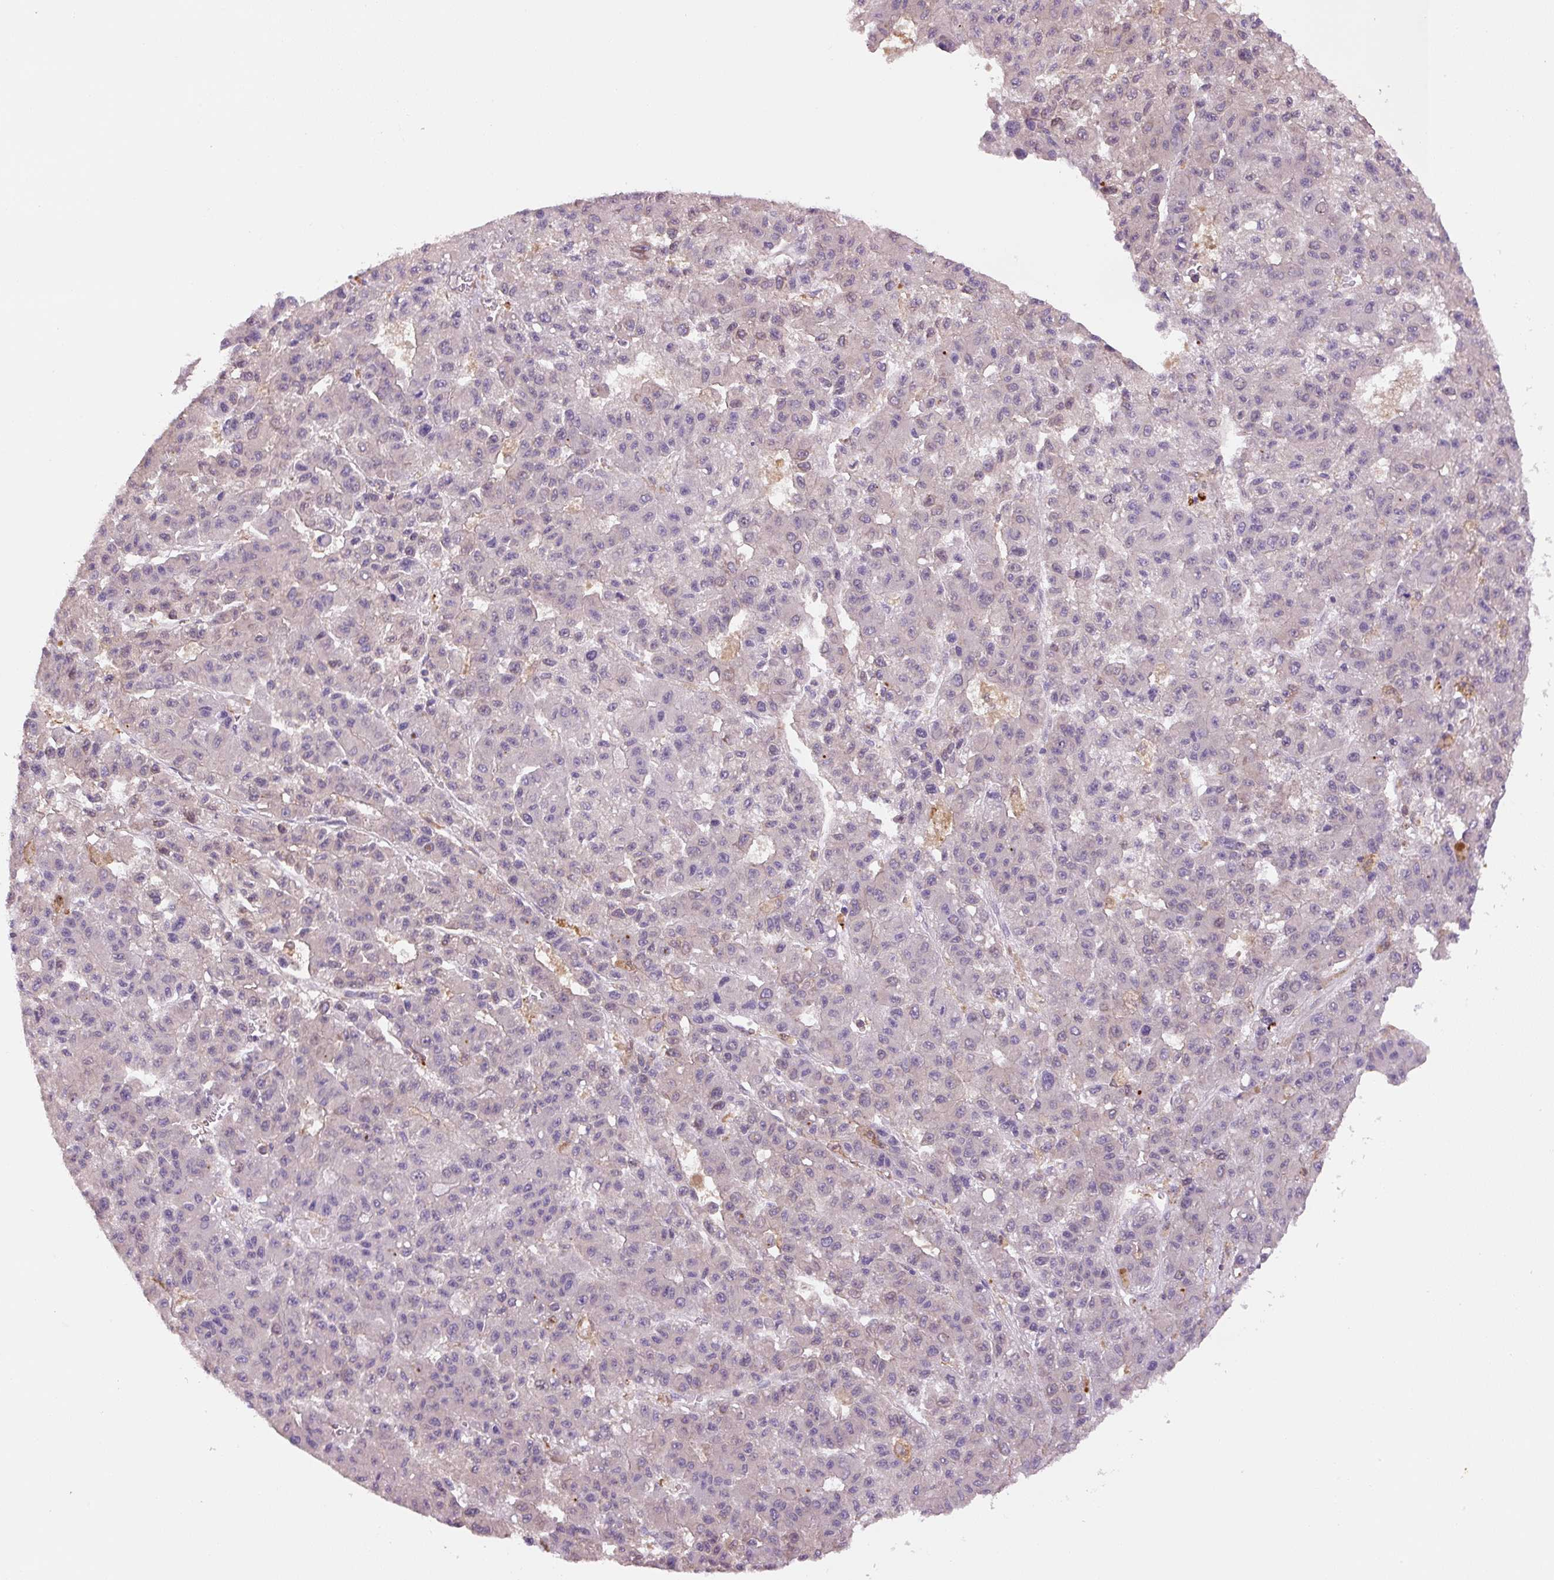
{"staining": {"intensity": "negative", "quantity": "none", "location": "none"}, "tissue": "liver cancer", "cell_type": "Tumor cells", "image_type": "cancer", "snomed": [{"axis": "morphology", "description": "Carcinoma, Hepatocellular, NOS"}, {"axis": "topography", "description": "Liver"}], "caption": "A histopathology image of human liver hepatocellular carcinoma is negative for staining in tumor cells.", "gene": "SPSB2", "patient": {"sex": "male", "age": 70}}